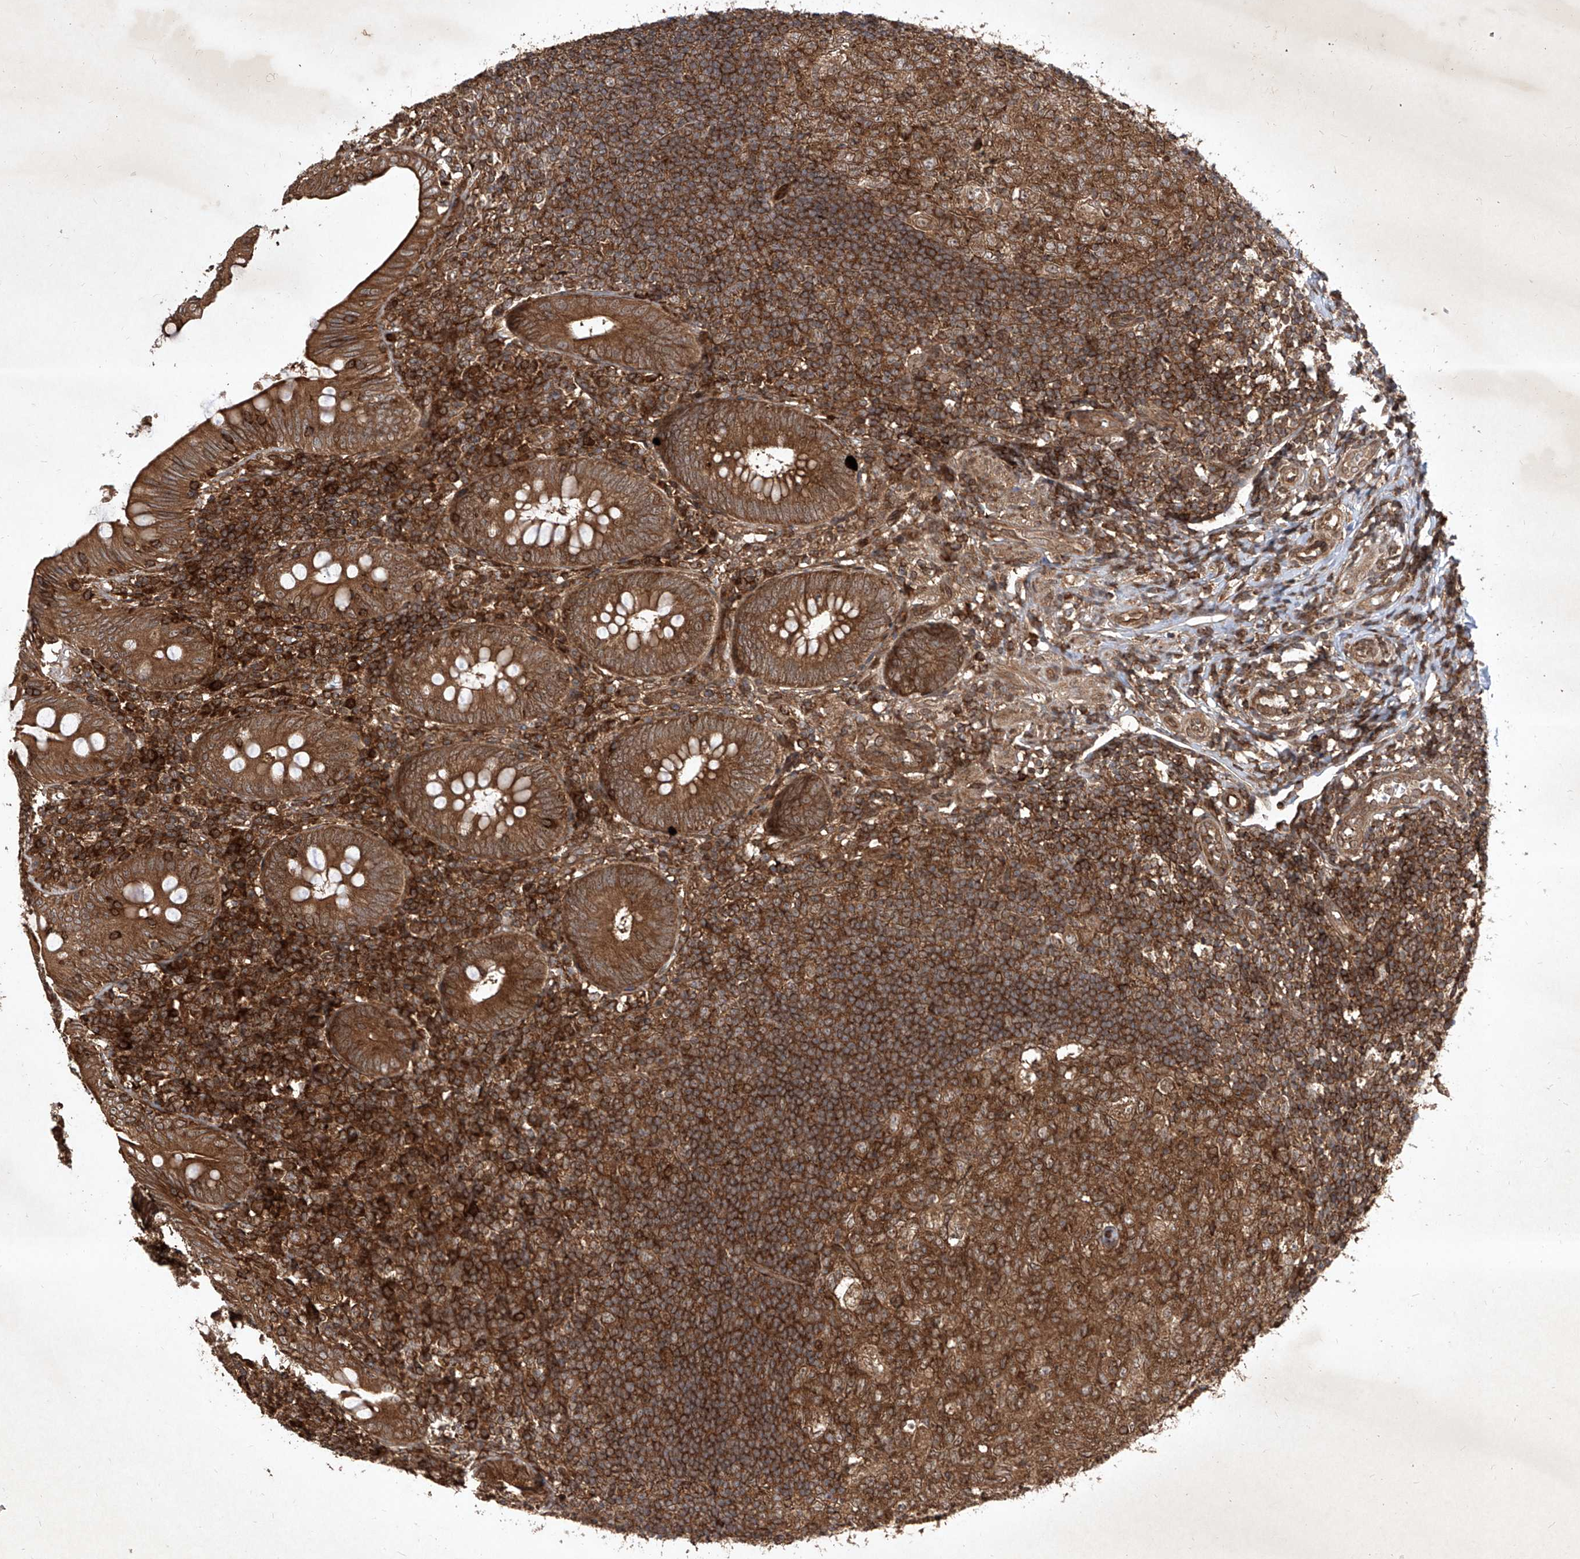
{"staining": {"intensity": "strong", "quantity": ">75%", "location": "cytoplasmic/membranous"}, "tissue": "appendix", "cell_type": "Glandular cells", "image_type": "normal", "snomed": [{"axis": "morphology", "description": "Normal tissue, NOS"}, {"axis": "topography", "description": "Appendix"}], "caption": "IHC of normal appendix demonstrates high levels of strong cytoplasmic/membranous staining in about >75% of glandular cells.", "gene": "MAGED2", "patient": {"sex": "male", "age": 14}}